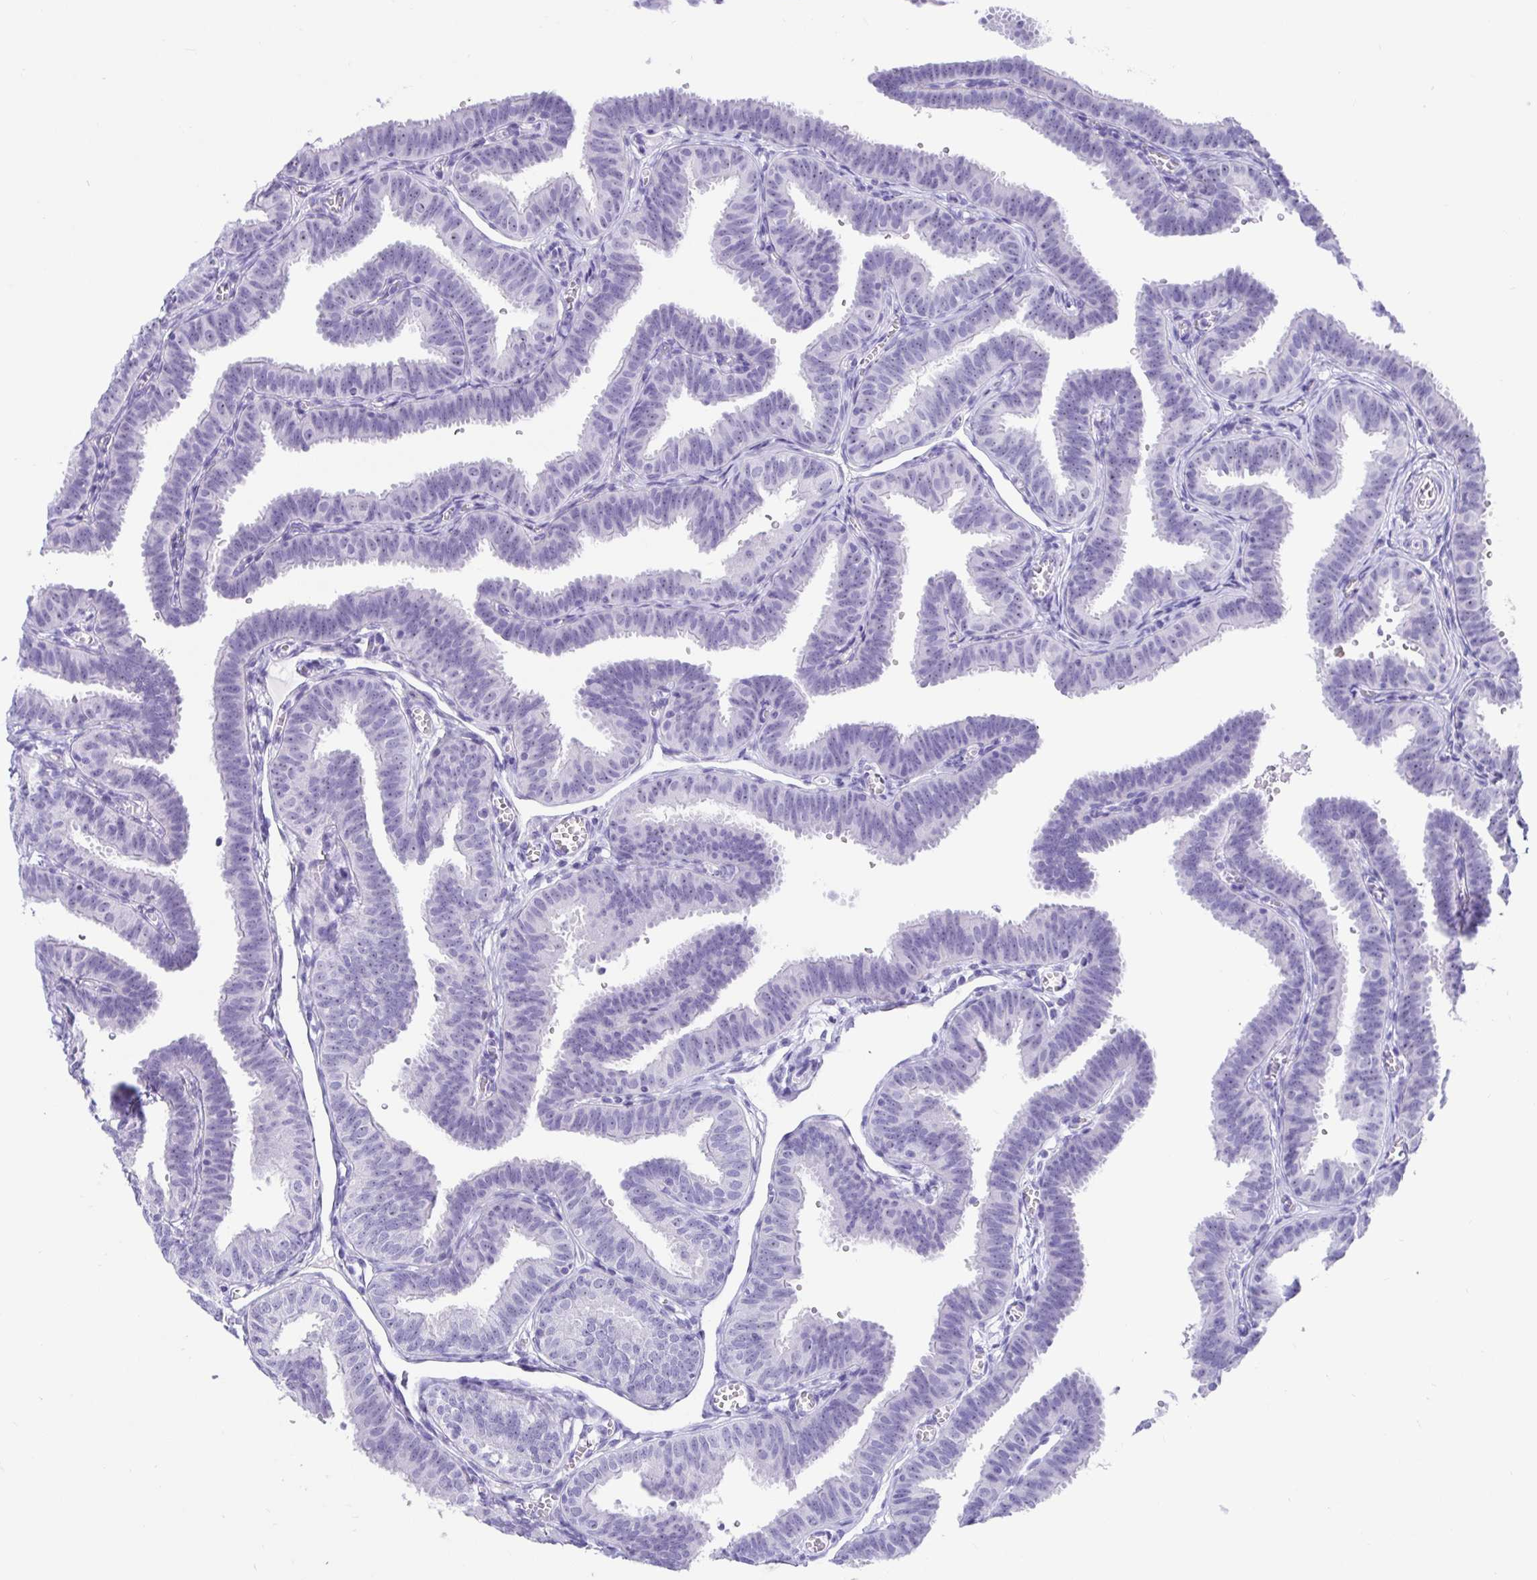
{"staining": {"intensity": "moderate", "quantity": "<25%", "location": "nuclear"}, "tissue": "fallopian tube", "cell_type": "Glandular cells", "image_type": "normal", "snomed": [{"axis": "morphology", "description": "Normal tissue, NOS"}, {"axis": "topography", "description": "Fallopian tube"}], "caption": "Normal fallopian tube was stained to show a protein in brown. There is low levels of moderate nuclear staining in about <25% of glandular cells.", "gene": "PRAMEF18", "patient": {"sex": "female", "age": 25}}